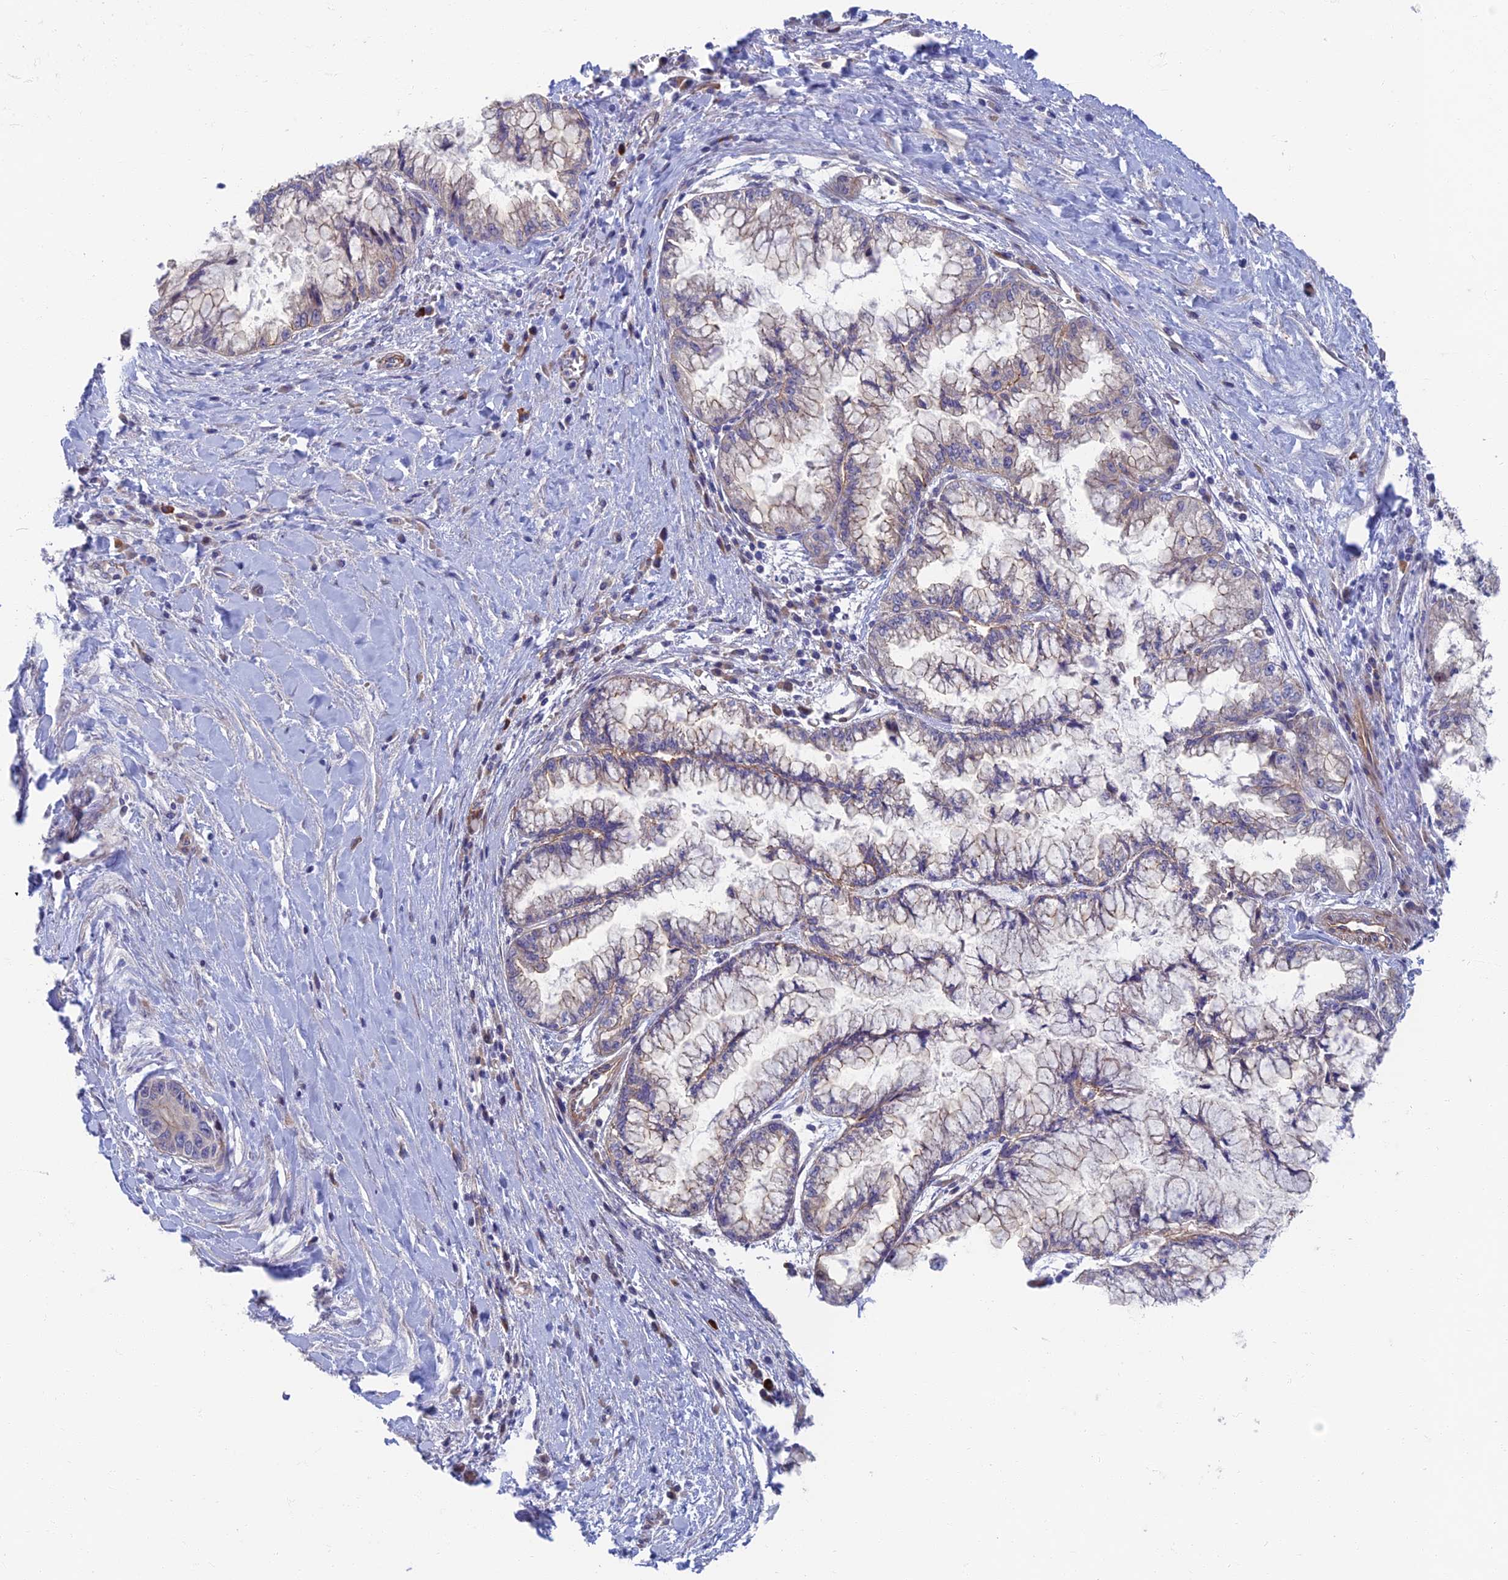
{"staining": {"intensity": "negative", "quantity": "none", "location": "none"}, "tissue": "pancreatic cancer", "cell_type": "Tumor cells", "image_type": "cancer", "snomed": [{"axis": "morphology", "description": "Adenocarcinoma, NOS"}, {"axis": "topography", "description": "Pancreas"}], "caption": "A high-resolution image shows immunohistochemistry (IHC) staining of adenocarcinoma (pancreatic), which demonstrates no significant staining in tumor cells. Brightfield microscopy of IHC stained with DAB (3,3'-diaminobenzidine) (brown) and hematoxylin (blue), captured at high magnification.", "gene": "RHBDL2", "patient": {"sex": "male", "age": 73}}